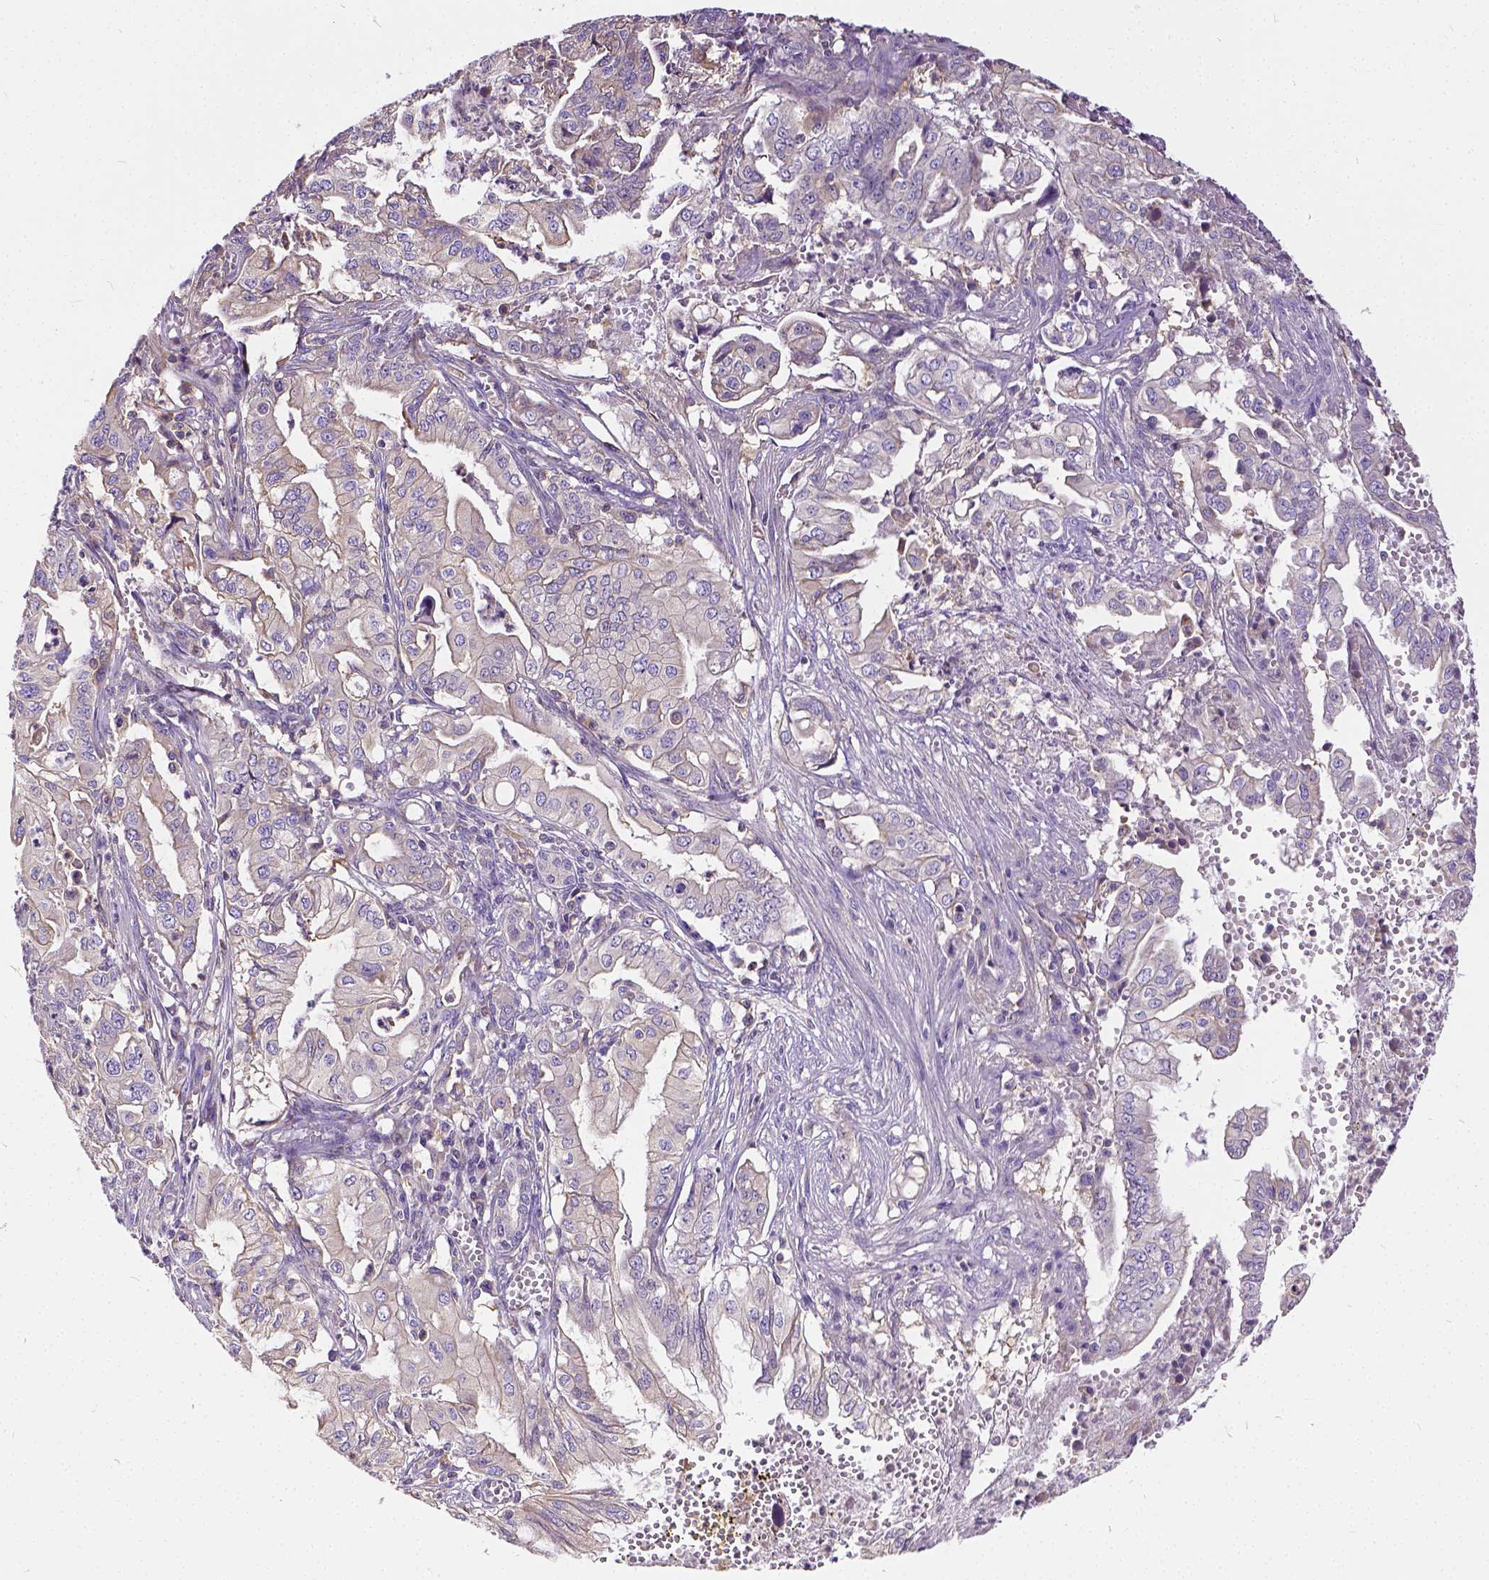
{"staining": {"intensity": "negative", "quantity": "none", "location": "none"}, "tissue": "pancreatic cancer", "cell_type": "Tumor cells", "image_type": "cancer", "snomed": [{"axis": "morphology", "description": "Adenocarcinoma, NOS"}, {"axis": "topography", "description": "Pancreas"}], "caption": "An immunohistochemistry histopathology image of pancreatic adenocarcinoma is shown. There is no staining in tumor cells of pancreatic adenocarcinoma.", "gene": "CADM4", "patient": {"sex": "male", "age": 68}}